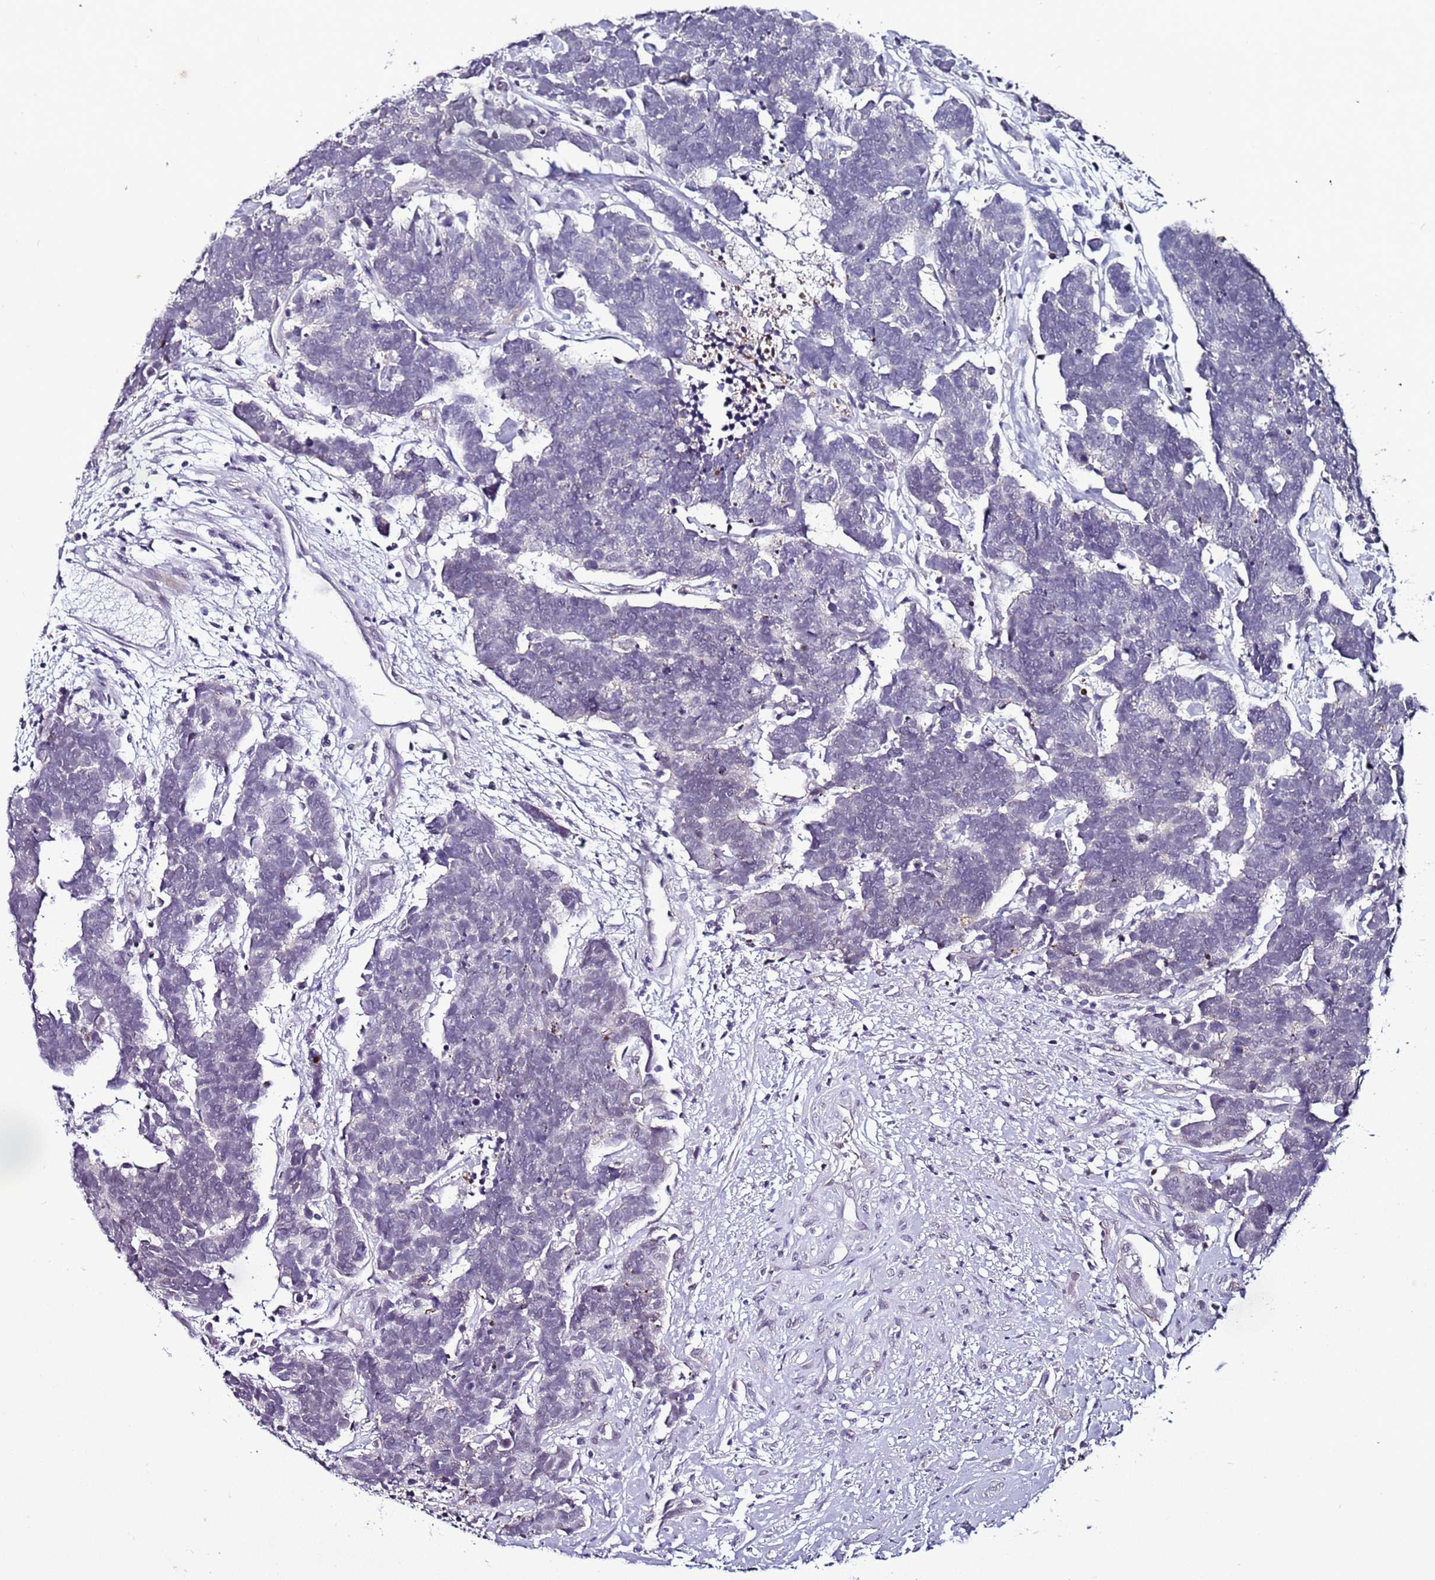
{"staining": {"intensity": "negative", "quantity": "none", "location": "none"}, "tissue": "carcinoid", "cell_type": "Tumor cells", "image_type": "cancer", "snomed": [{"axis": "morphology", "description": "Carcinoma, NOS"}, {"axis": "morphology", "description": "Carcinoid, malignant, NOS"}, {"axis": "topography", "description": "Urinary bladder"}], "caption": "IHC of carcinoid (malignant) displays no staining in tumor cells.", "gene": "PSMA7", "patient": {"sex": "male", "age": 57}}